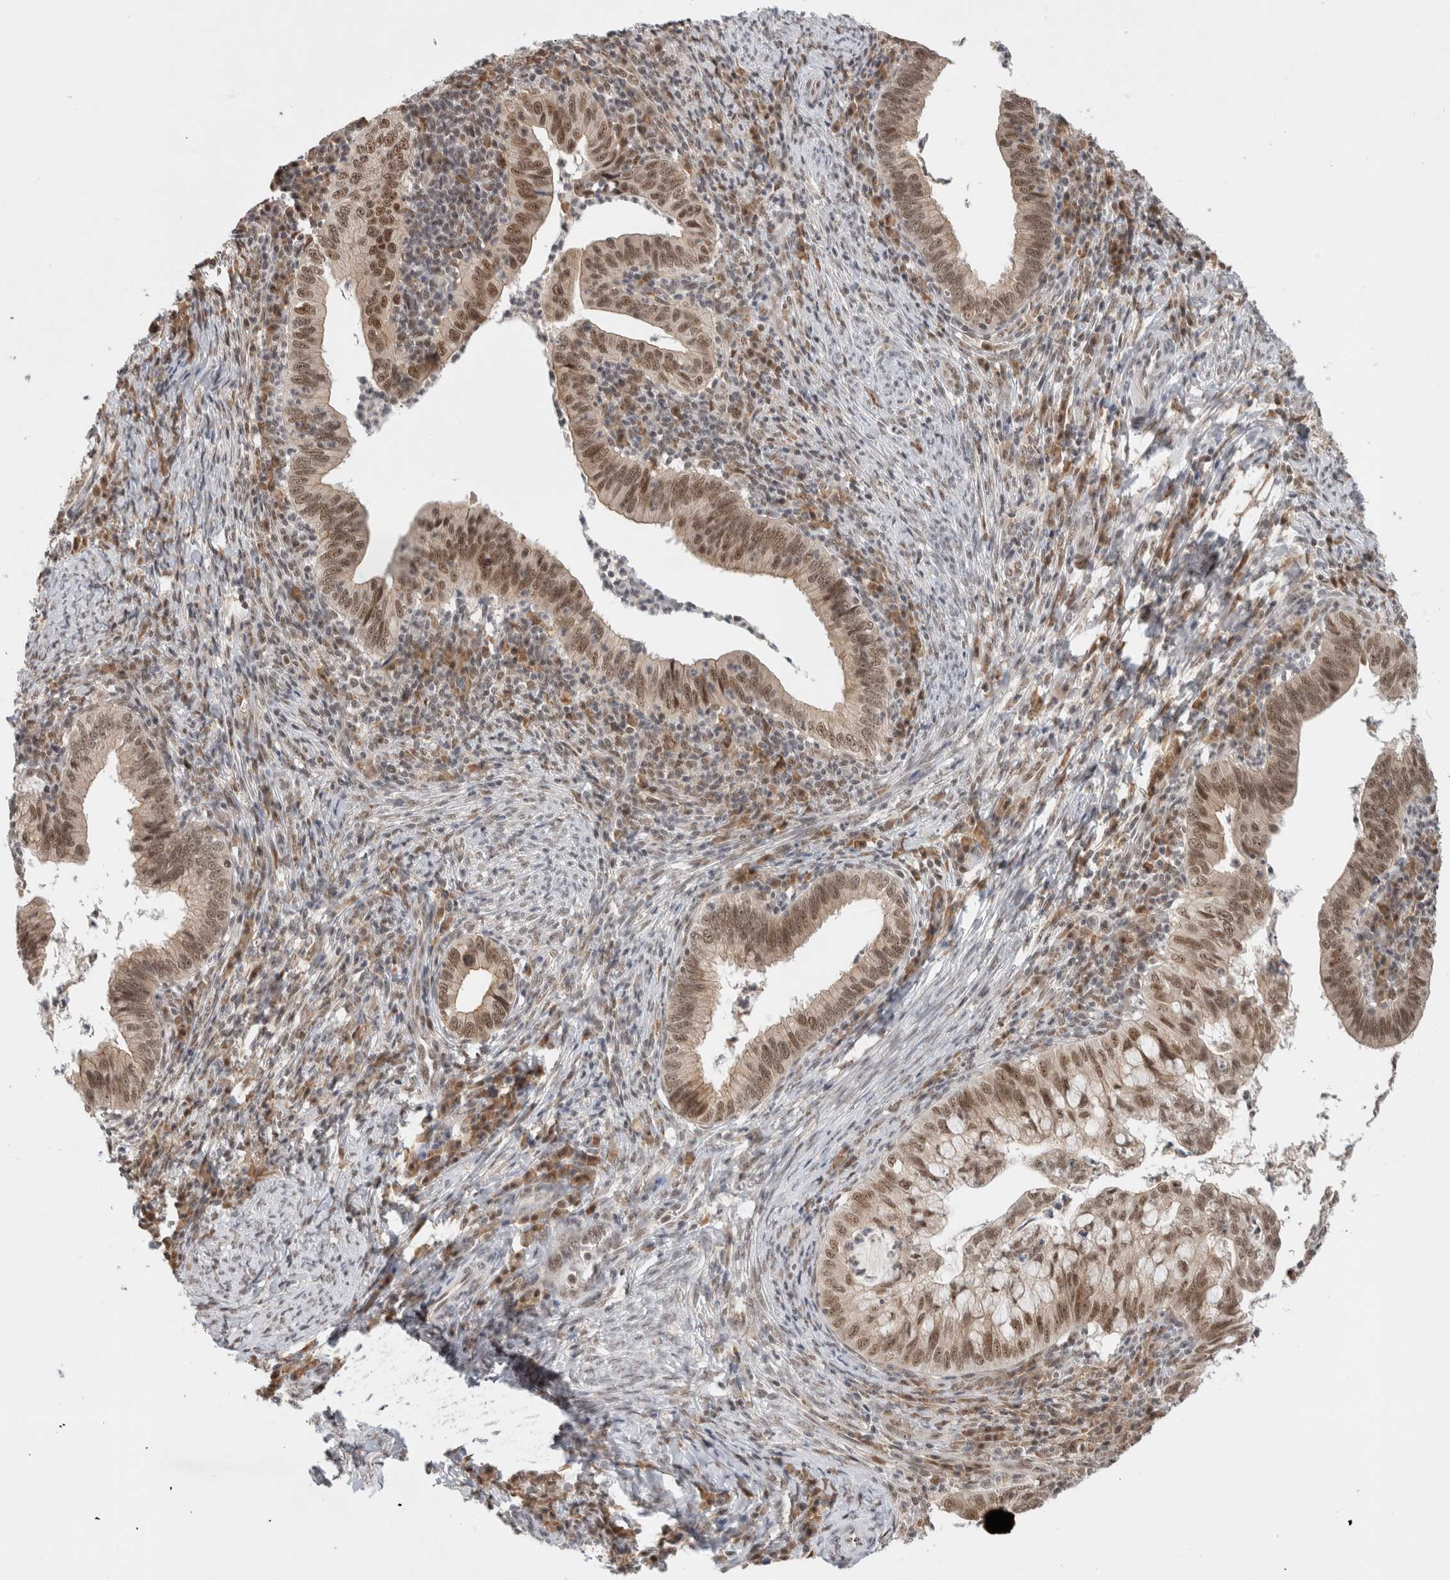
{"staining": {"intensity": "moderate", "quantity": ">75%", "location": "nuclear"}, "tissue": "cervical cancer", "cell_type": "Tumor cells", "image_type": "cancer", "snomed": [{"axis": "morphology", "description": "Adenocarcinoma, NOS"}, {"axis": "topography", "description": "Cervix"}], "caption": "Brown immunohistochemical staining in human cervical cancer (adenocarcinoma) displays moderate nuclear positivity in about >75% of tumor cells.", "gene": "NCAPG2", "patient": {"sex": "female", "age": 36}}